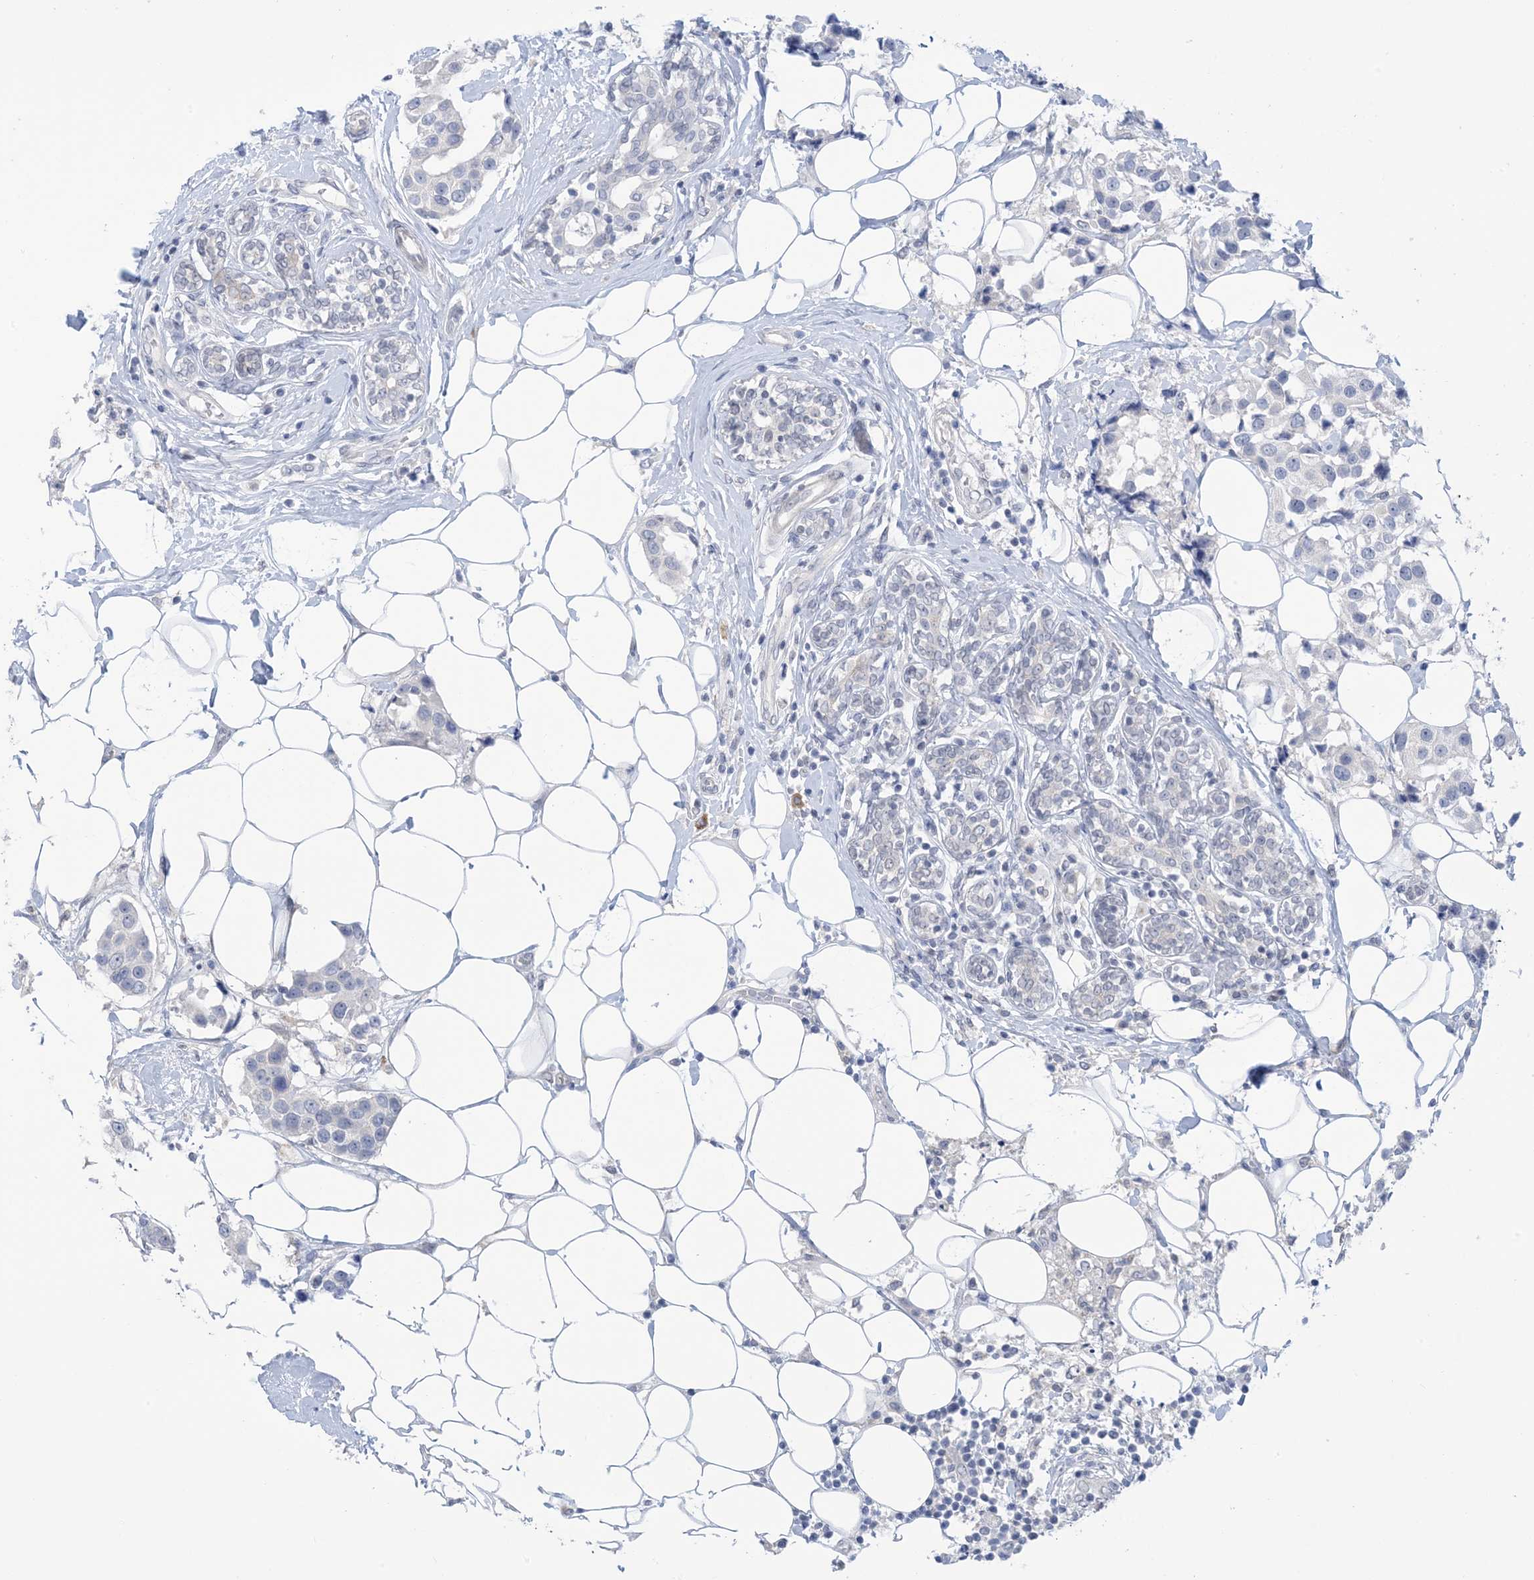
{"staining": {"intensity": "negative", "quantity": "none", "location": "none"}, "tissue": "breast cancer", "cell_type": "Tumor cells", "image_type": "cancer", "snomed": [{"axis": "morphology", "description": "Normal tissue, NOS"}, {"axis": "morphology", "description": "Duct carcinoma"}, {"axis": "topography", "description": "Breast"}], "caption": "The micrograph displays no staining of tumor cells in breast cancer. (DAB immunohistochemistry, high magnification).", "gene": "TTYH1", "patient": {"sex": "female", "age": 39}}